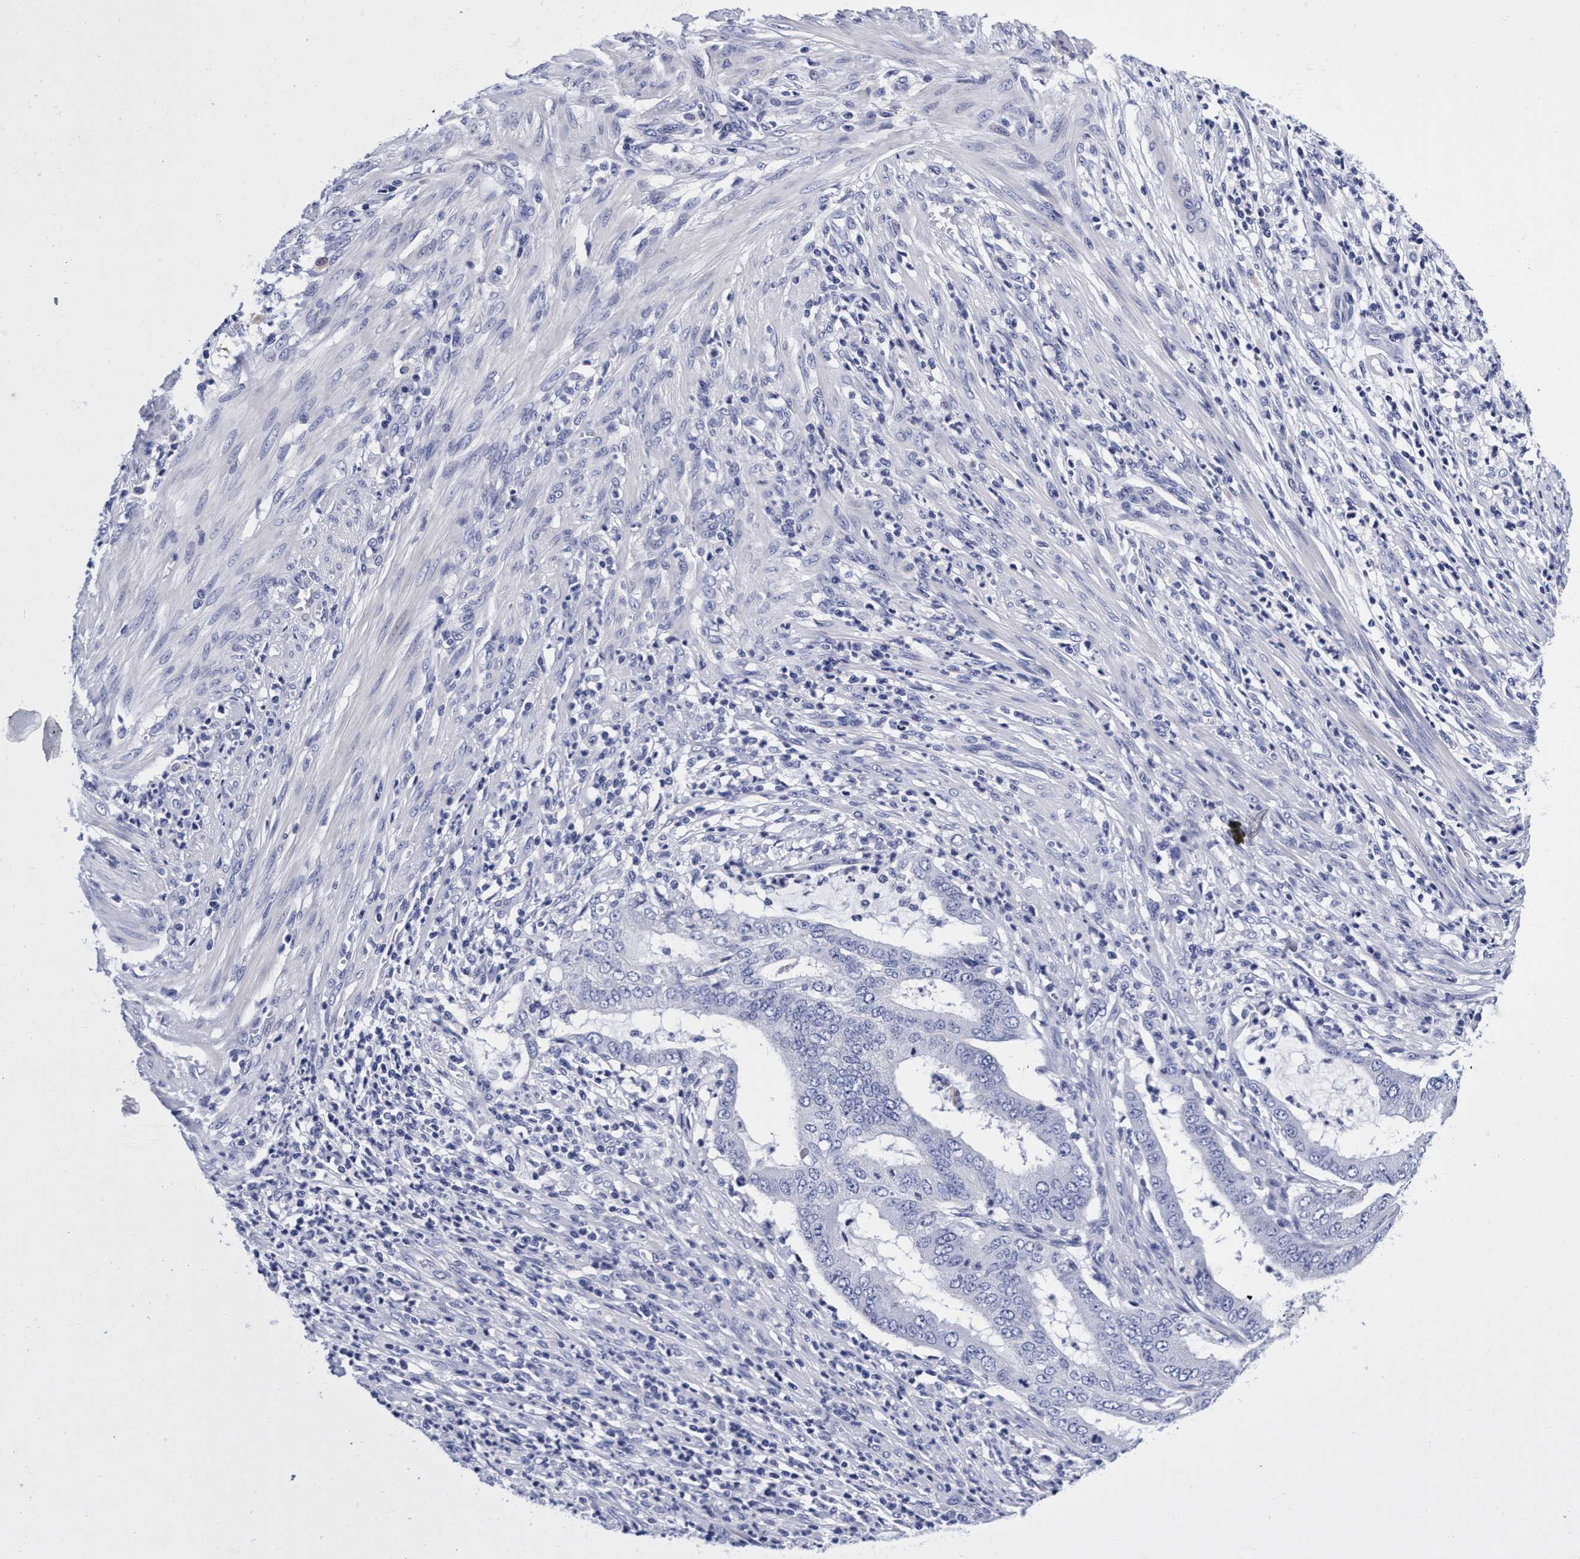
{"staining": {"intensity": "negative", "quantity": "none", "location": "none"}, "tissue": "endometrial cancer", "cell_type": "Tumor cells", "image_type": "cancer", "snomed": [{"axis": "morphology", "description": "Adenocarcinoma, NOS"}, {"axis": "topography", "description": "Endometrium"}], "caption": "This is an IHC photomicrograph of adenocarcinoma (endometrial). There is no staining in tumor cells.", "gene": "PLPPR1", "patient": {"sex": "female", "age": 51}}